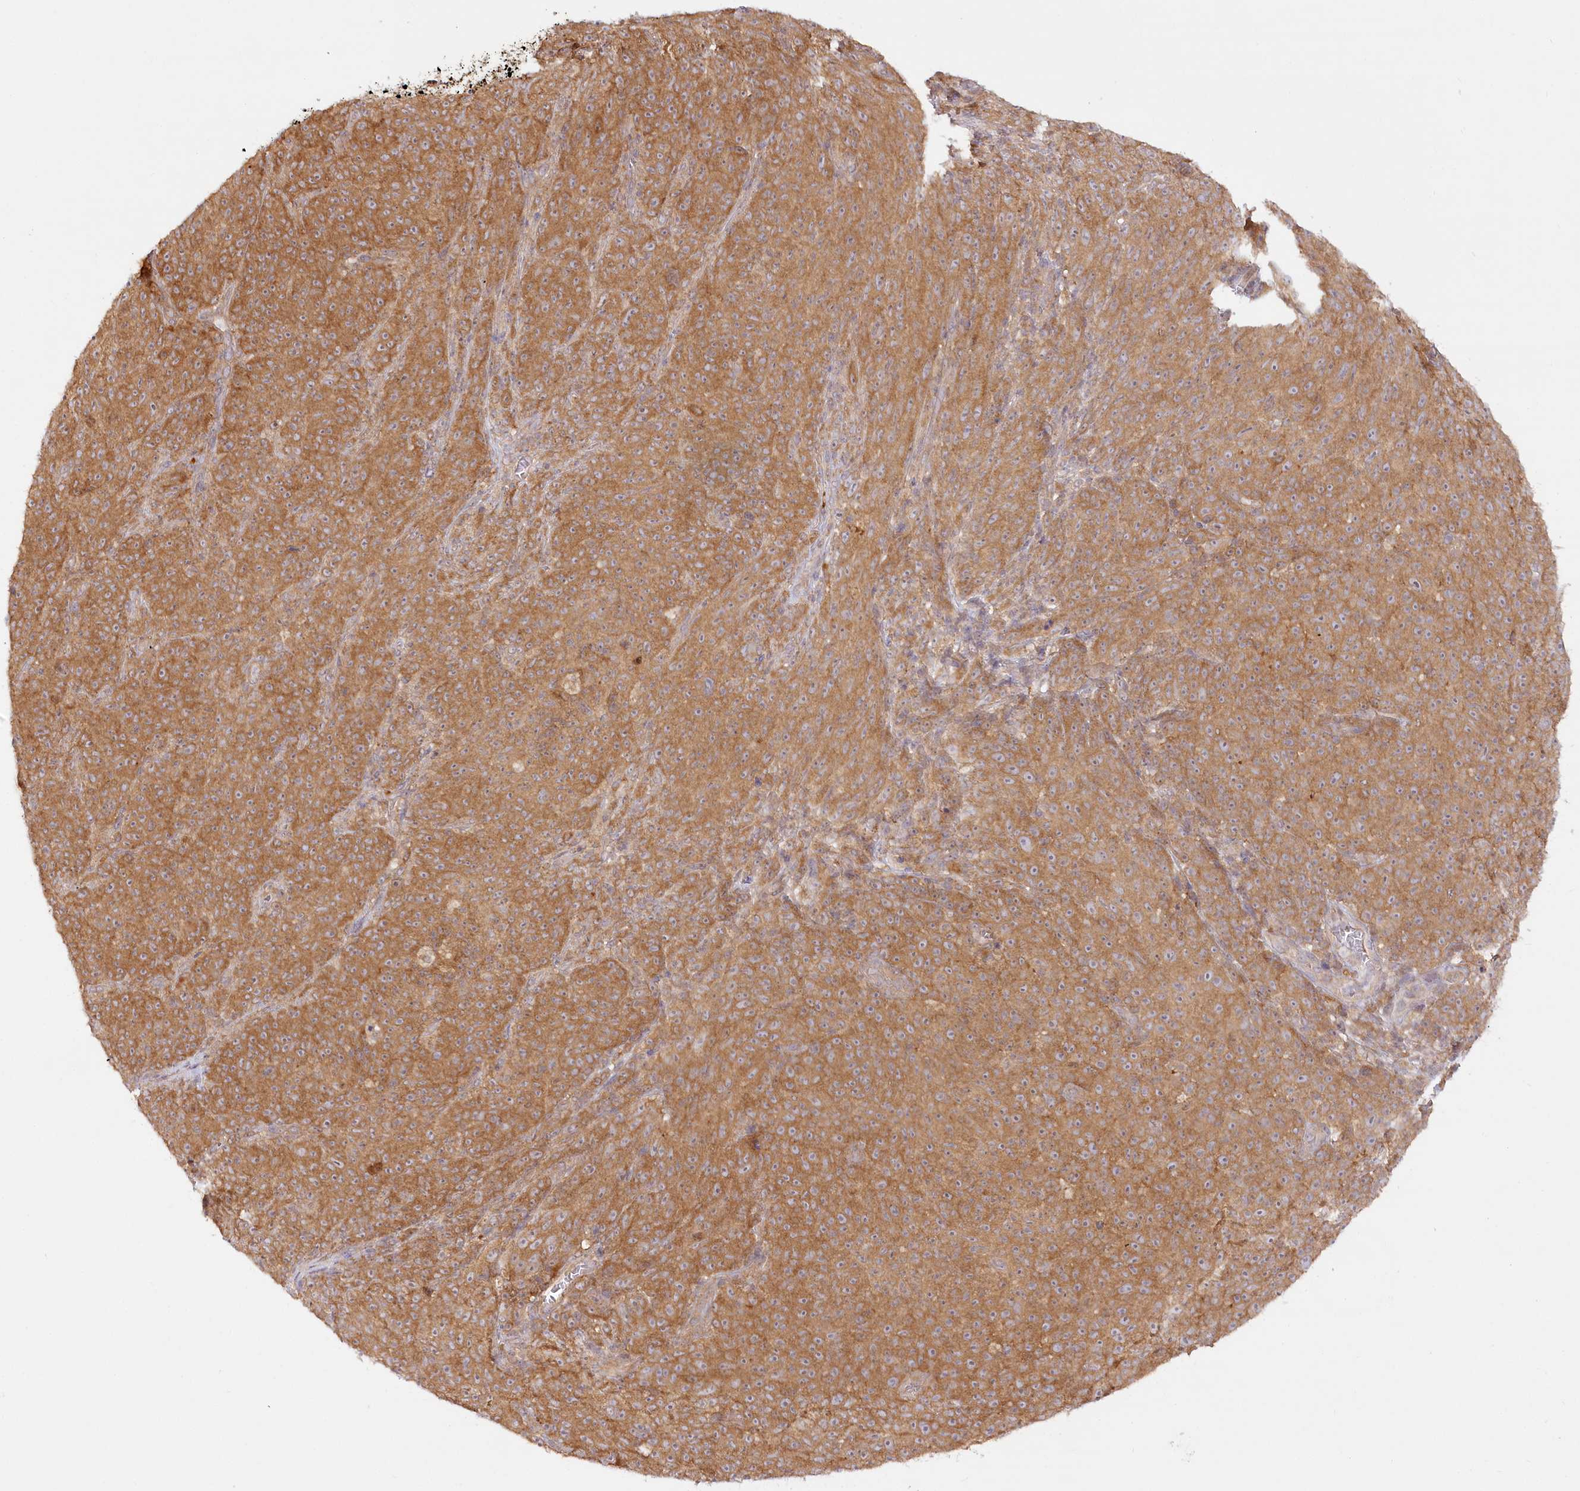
{"staining": {"intensity": "moderate", "quantity": ">75%", "location": "cytoplasmic/membranous"}, "tissue": "melanoma", "cell_type": "Tumor cells", "image_type": "cancer", "snomed": [{"axis": "morphology", "description": "Malignant melanoma, NOS"}, {"axis": "topography", "description": "Skin"}], "caption": "Malignant melanoma stained with DAB (3,3'-diaminobenzidine) immunohistochemistry exhibits medium levels of moderate cytoplasmic/membranous positivity in about >75% of tumor cells.", "gene": "INPP4B", "patient": {"sex": "female", "age": 82}}